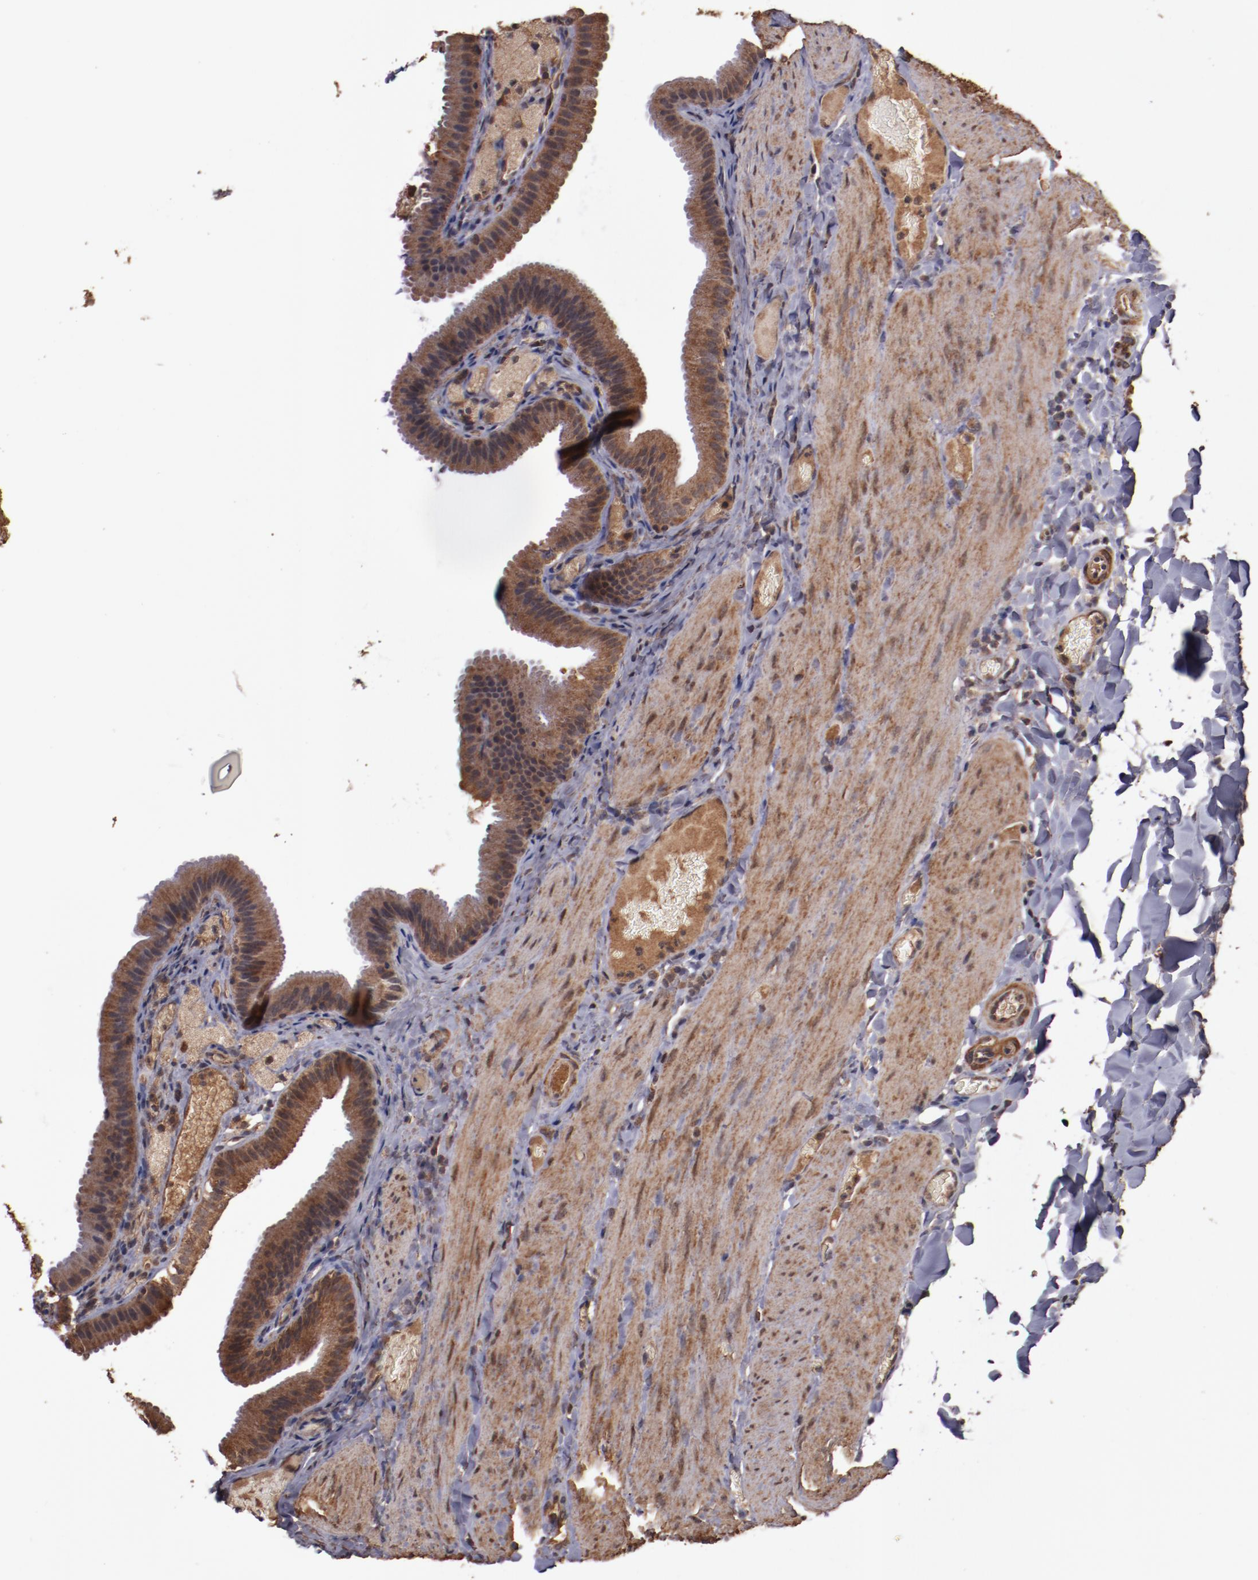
{"staining": {"intensity": "strong", "quantity": ">75%", "location": "cytoplasmic/membranous"}, "tissue": "gallbladder", "cell_type": "Glandular cells", "image_type": "normal", "snomed": [{"axis": "morphology", "description": "Normal tissue, NOS"}, {"axis": "topography", "description": "Gallbladder"}], "caption": "Immunohistochemistry (IHC) (DAB (3,3'-diaminobenzidine)) staining of unremarkable gallbladder demonstrates strong cytoplasmic/membranous protein positivity in approximately >75% of glandular cells. Immunohistochemistry (IHC) stains the protein in brown and the nuclei are stained blue.", "gene": "TXNDC16", "patient": {"sex": "female", "age": 24}}